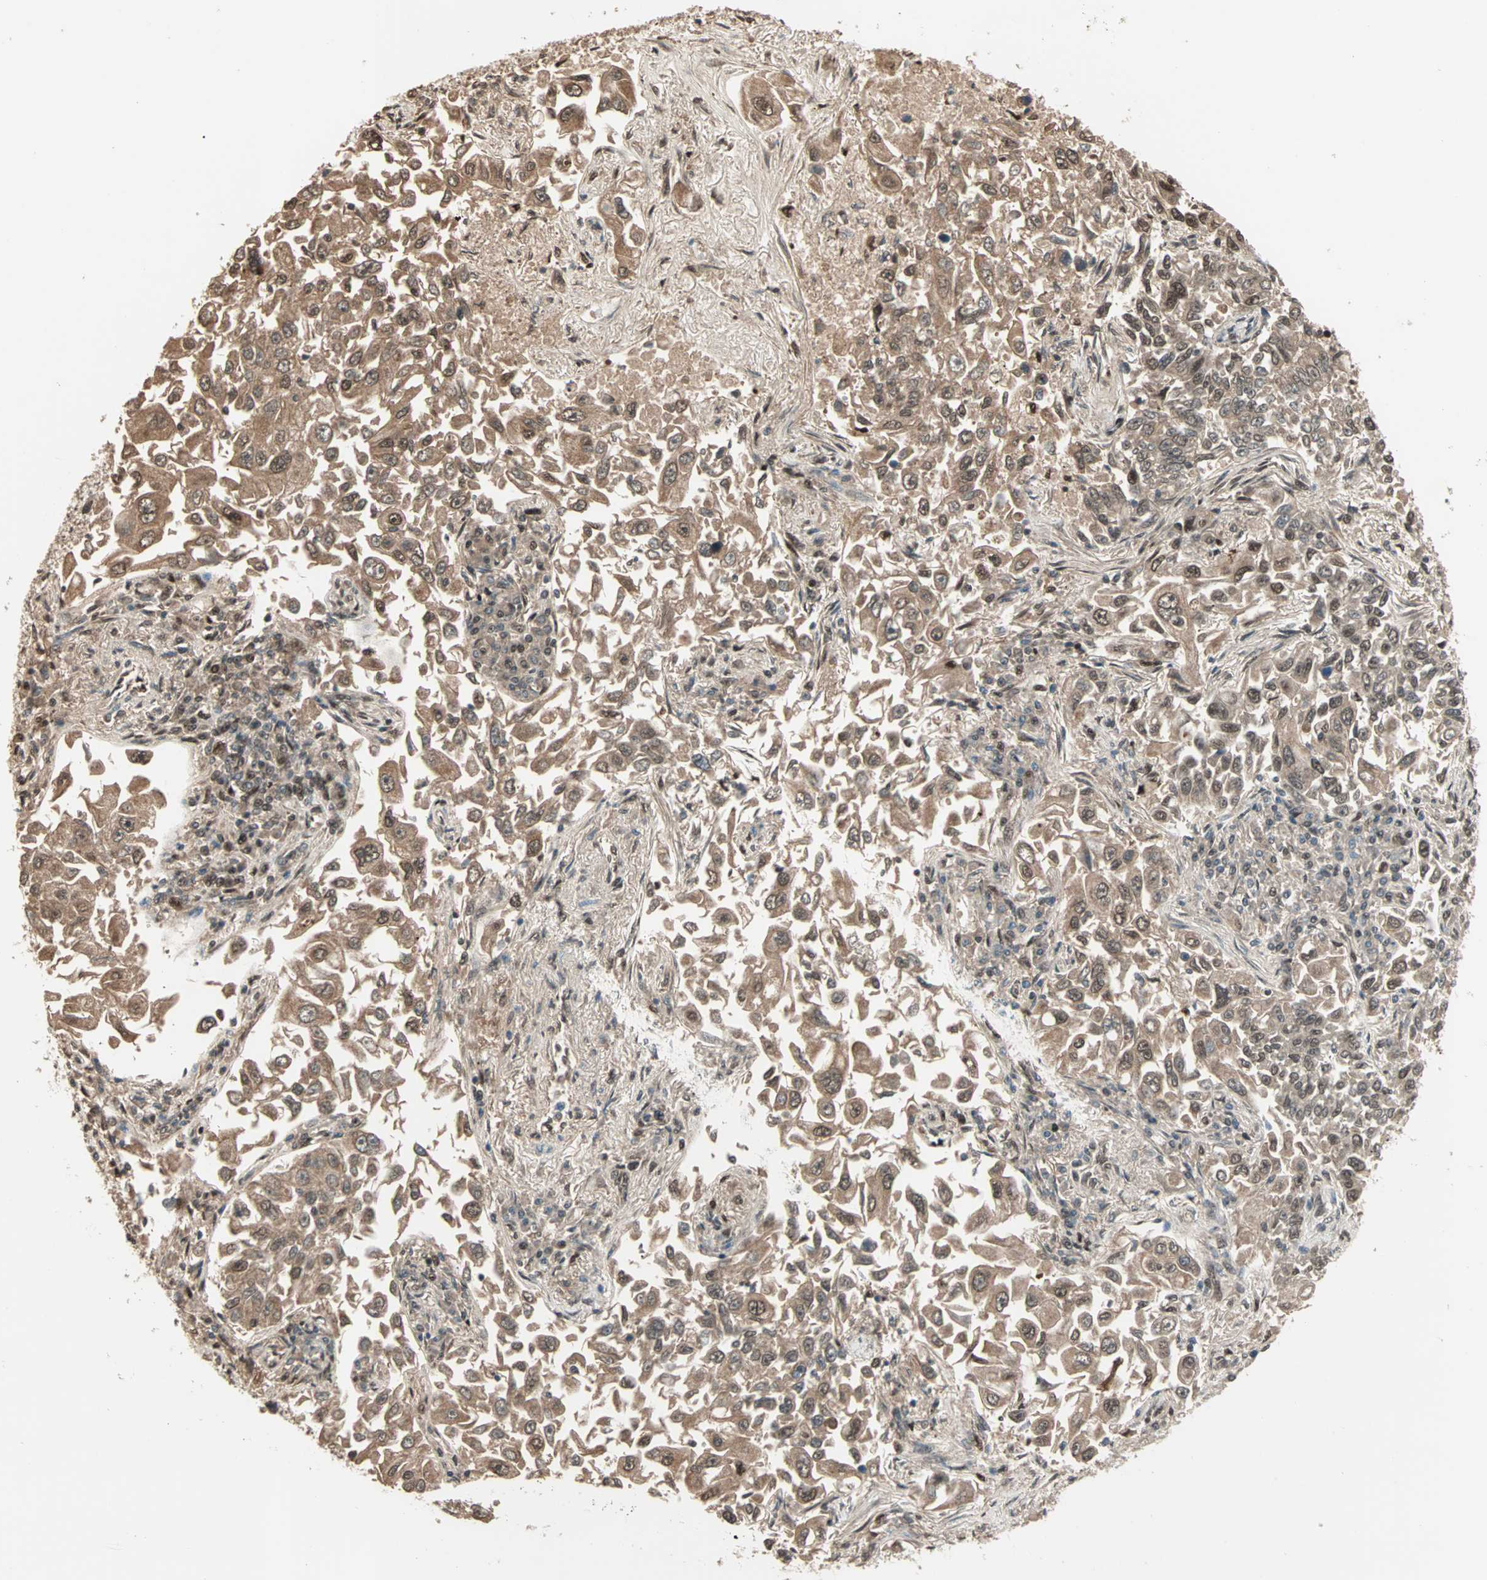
{"staining": {"intensity": "moderate", "quantity": ">75%", "location": "cytoplasmic/membranous,nuclear"}, "tissue": "lung cancer", "cell_type": "Tumor cells", "image_type": "cancer", "snomed": [{"axis": "morphology", "description": "Adenocarcinoma, NOS"}, {"axis": "topography", "description": "Lung"}], "caption": "A high-resolution histopathology image shows IHC staining of lung adenocarcinoma, which reveals moderate cytoplasmic/membranous and nuclear positivity in approximately >75% of tumor cells.", "gene": "ZNF701", "patient": {"sex": "male", "age": 84}}